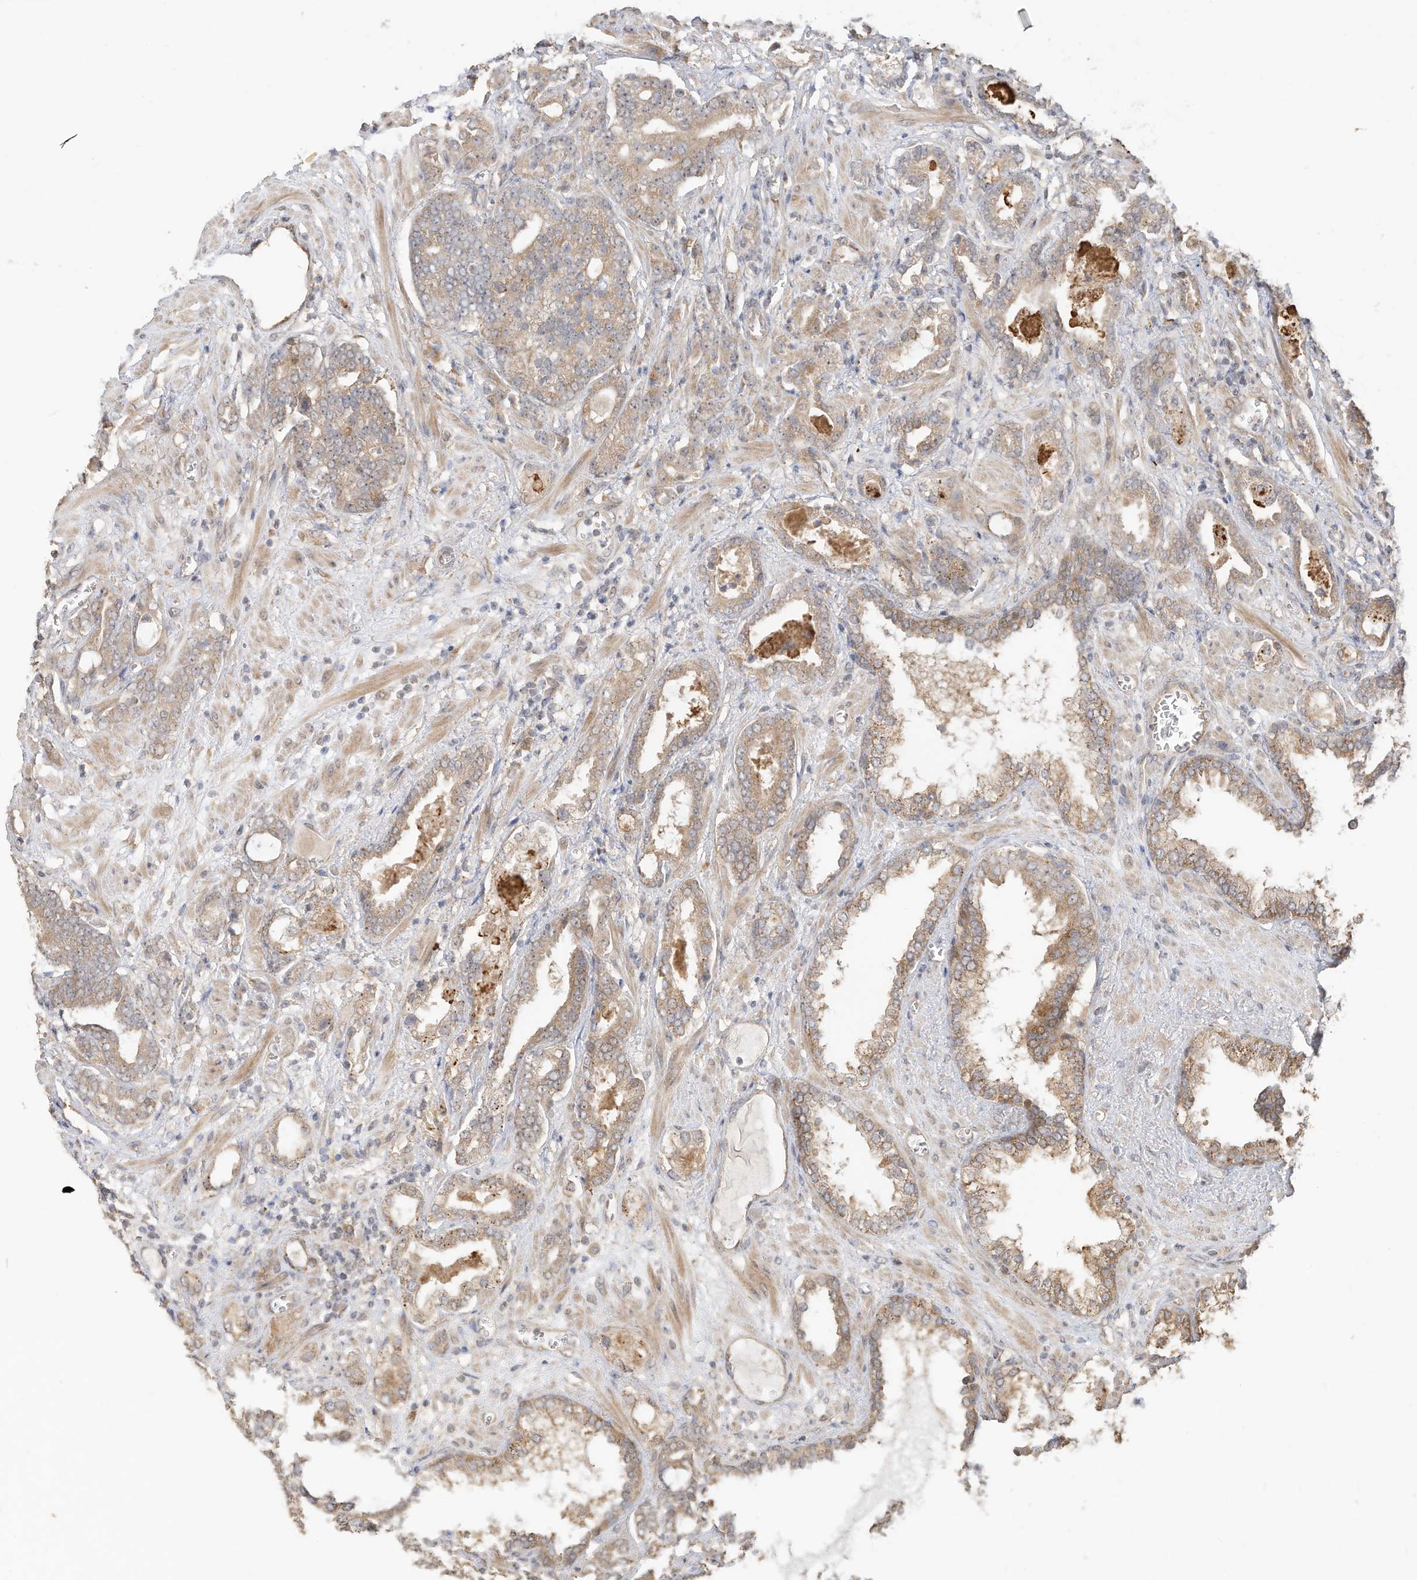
{"staining": {"intensity": "weak", "quantity": ">75%", "location": "cytoplasmic/membranous"}, "tissue": "prostate cancer", "cell_type": "Tumor cells", "image_type": "cancer", "snomed": [{"axis": "morphology", "description": "Adenocarcinoma, High grade"}, {"axis": "topography", "description": "Prostate and seminal vesicle, NOS"}], "caption": "The histopathology image demonstrates staining of prostate cancer (adenocarcinoma (high-grade)), revealing weak cytoplasmic/membranous protein staining (brown color) within tumor cells. The protein is stained brown, and the nuclei are stained in blue (DAB (3,3'-diaminobenzidine) IHC with brightfield microscopy, high magnification).", "gene": "CAGE1", "patient": {"sex": "male", "age": 67}}